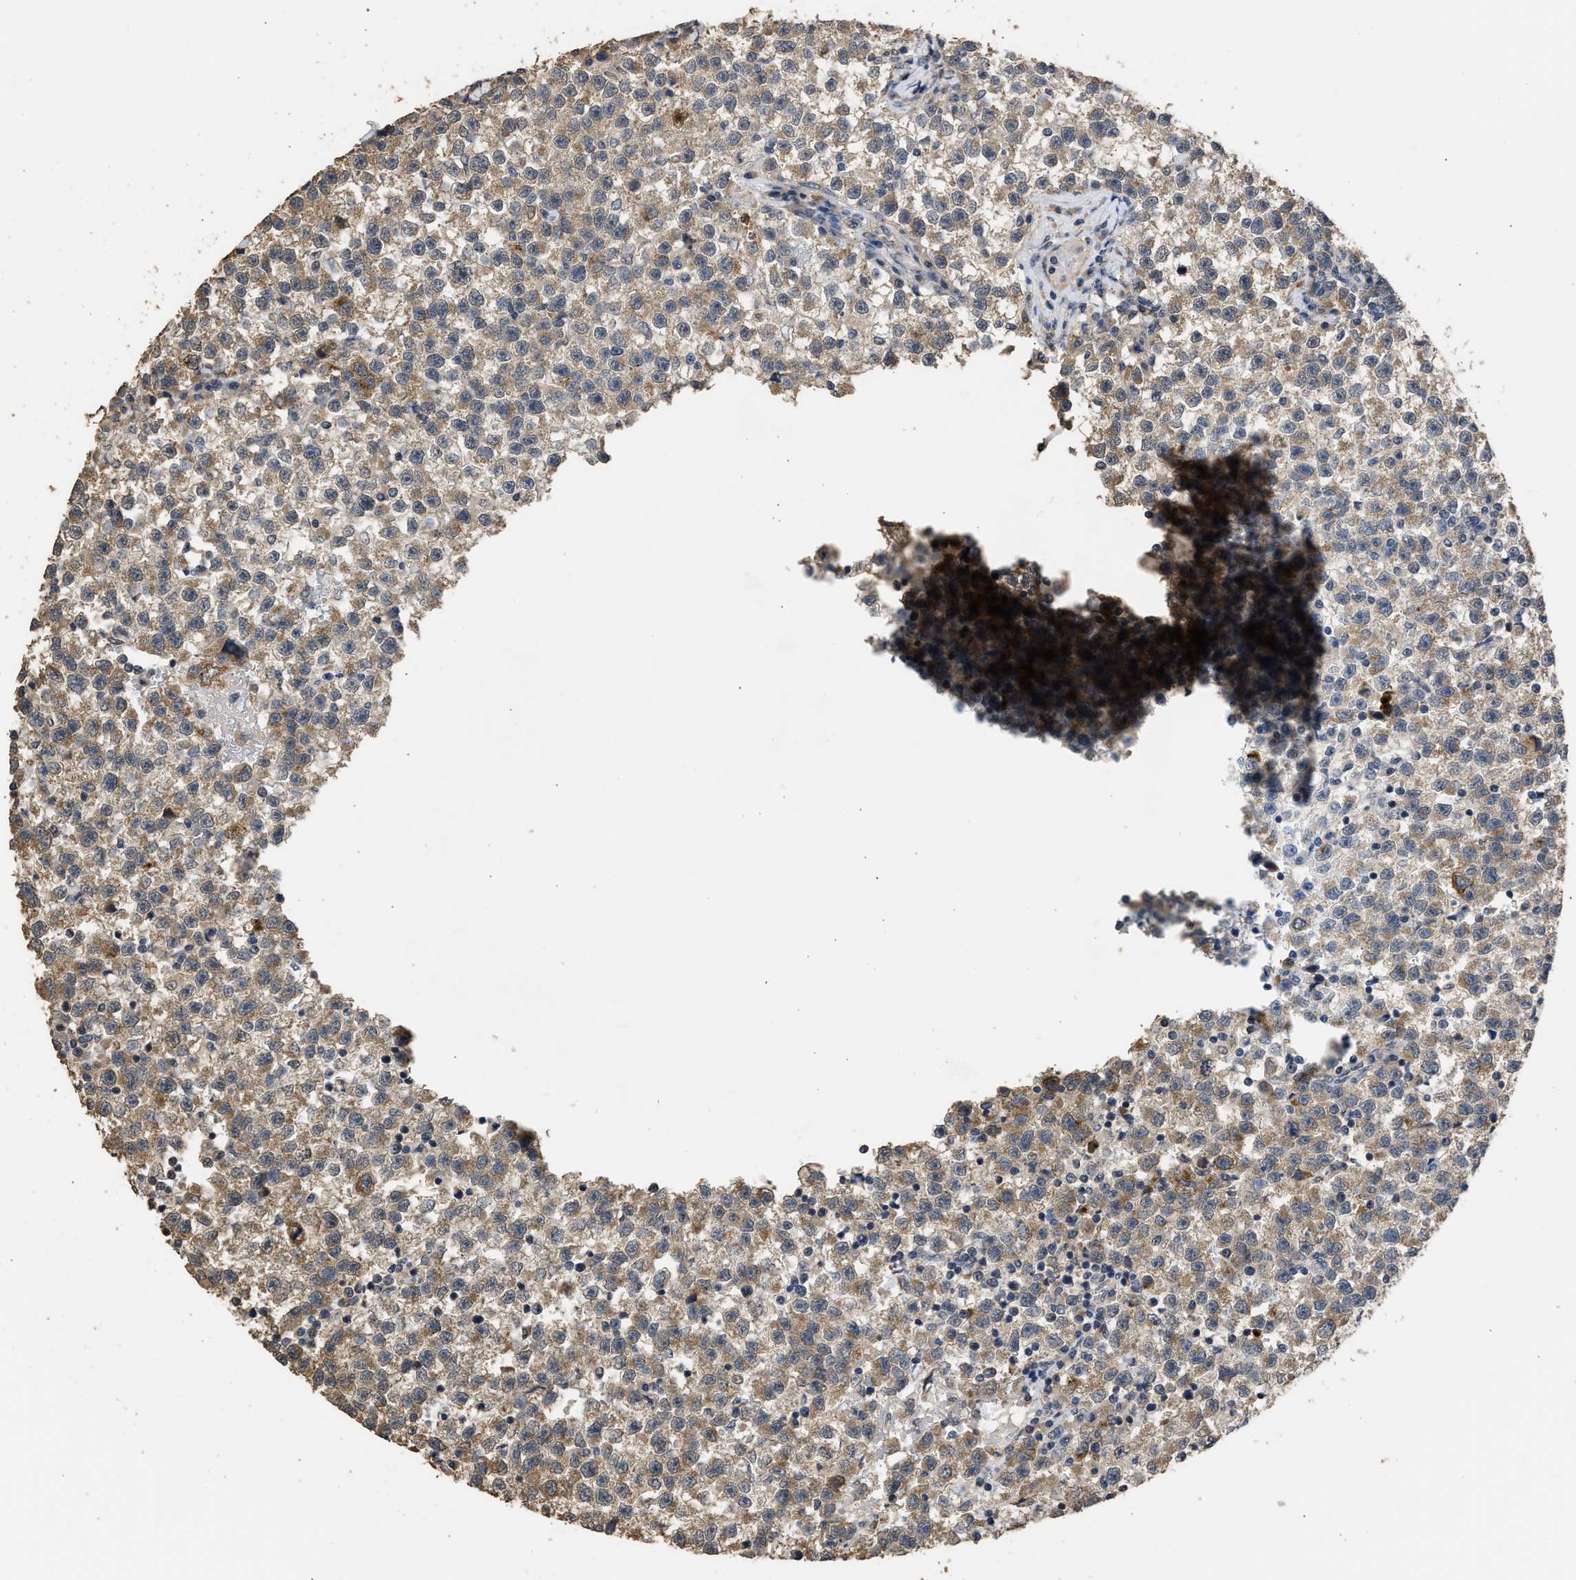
{"staining": {"intensity": "moderate", "quantity": ">75%", "location": "cytoplasmic/membranous"}, "tissue": "testis cancer", "cell_type": "Tumor cells", "image_type": "cancer", "snomed": [{"axis": "morphology", "description": "Seminoma, NOS"}, {"axis": "topography", "description": "Testis"}], "caption": "Testis seminoma stained with immunohistochemistry reveals moderate cytoplasmic/membranous expression in approximately >75% of tumor cells.", "gene": "SPINT2", "patient": {"sex": "male", "age": 22}}